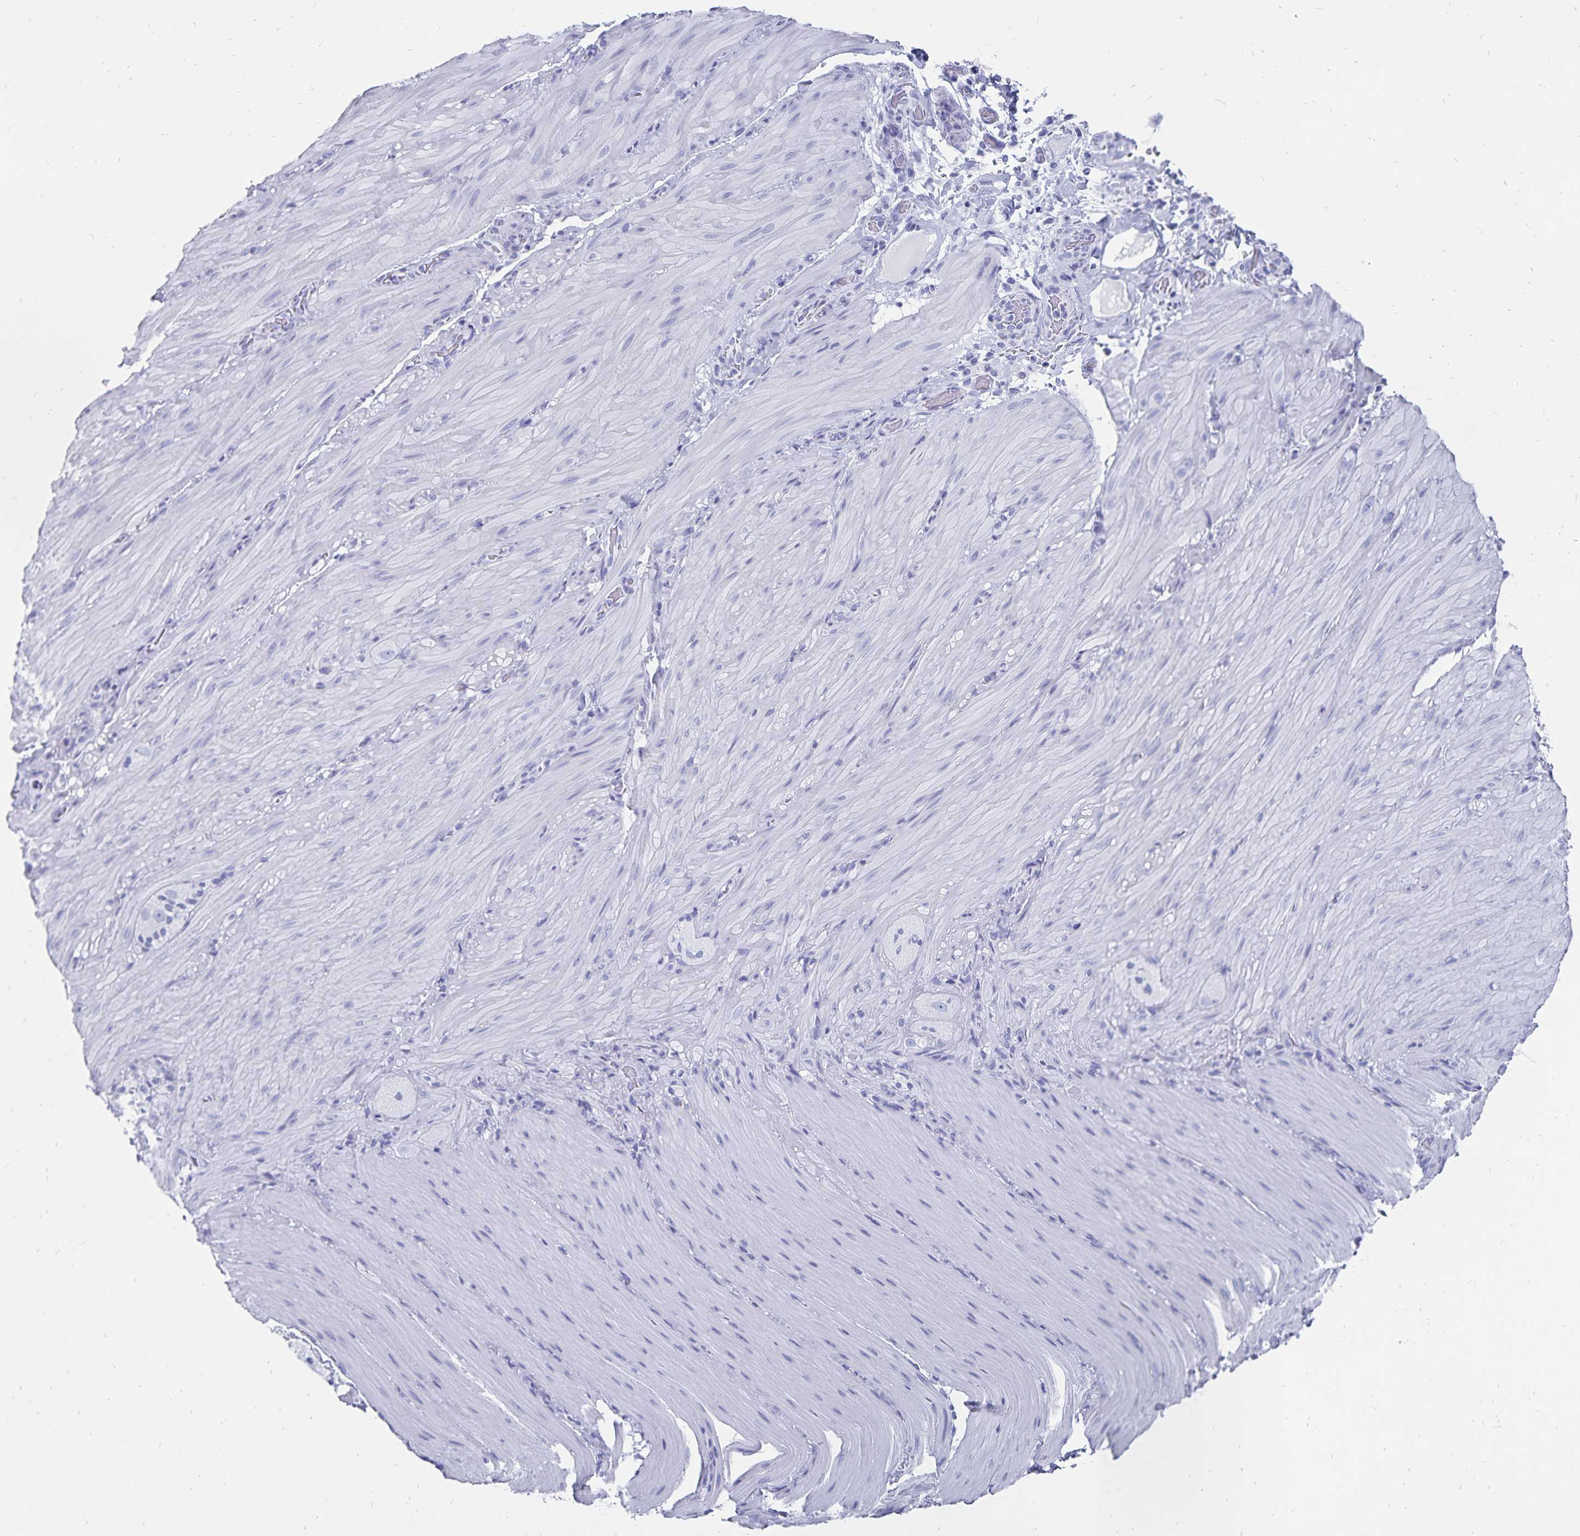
{"staining": {"intensity": "negative", "quantity": "none", "location": "none"}, "tissue": "smooth muscle", "cell_type": "Smooth muscle cells", "image_type": "normal", "snomed": [{"axis": "morphology", "description": "Normal tissue, NOS"}, {"axis": "topography", "description": "Smooth muscle"}, {"axis": "topography", "description": "Colon"}], "caption": "Smooth muscle cells are negative for protein expression in benign human smooth muscle. (IHC, brightfield microscopy, high magnification).", "gene": "ADH1A", "patient": {"sex": "male", "age": 73}}